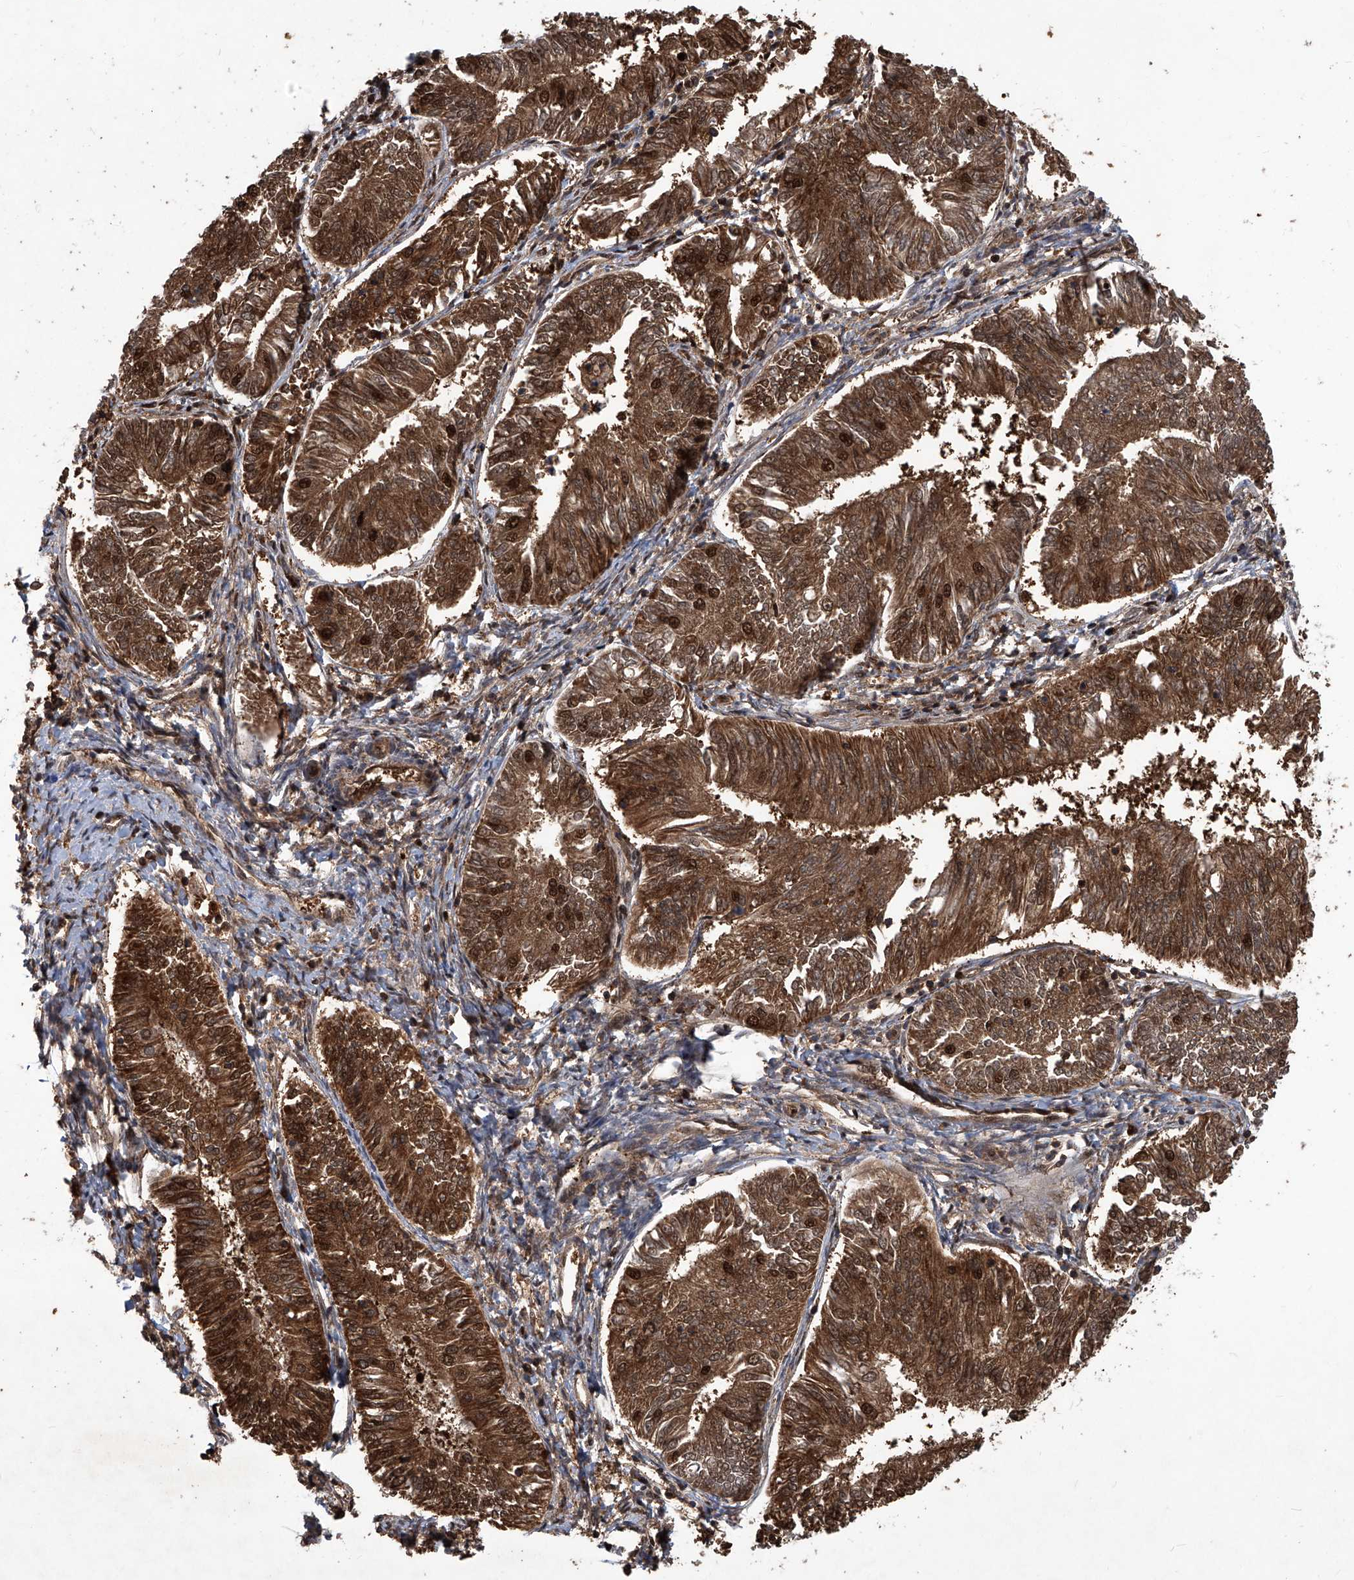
{"staining": {"intensity": "strong", "quantity": ">75%", "location": "cytoplasmic/membranous,nuclear"}, "tissue": "endometrial cancer", "cell_type": "Tumor cells", "image_type": "cancer", "snomed": [{"axis": "morphology", "description": "Adenocarcinoma, NOS"}, {"axis": "topography", "description": "Endometrium"}], "caption": "Immunohistochemistry (IHC) image of neoplastic tissue: human adenocarcinoma (endometrial) stained using IHC displays high levels of strong protein expression localized specifically in the cytoplasmic/membranous and nuclear of tumor cells, appearing as a cytoplasmic/membranous and nuclear brown color.", "gene": "PSMB1", "patient": {"sex": "female", "age": 58}}